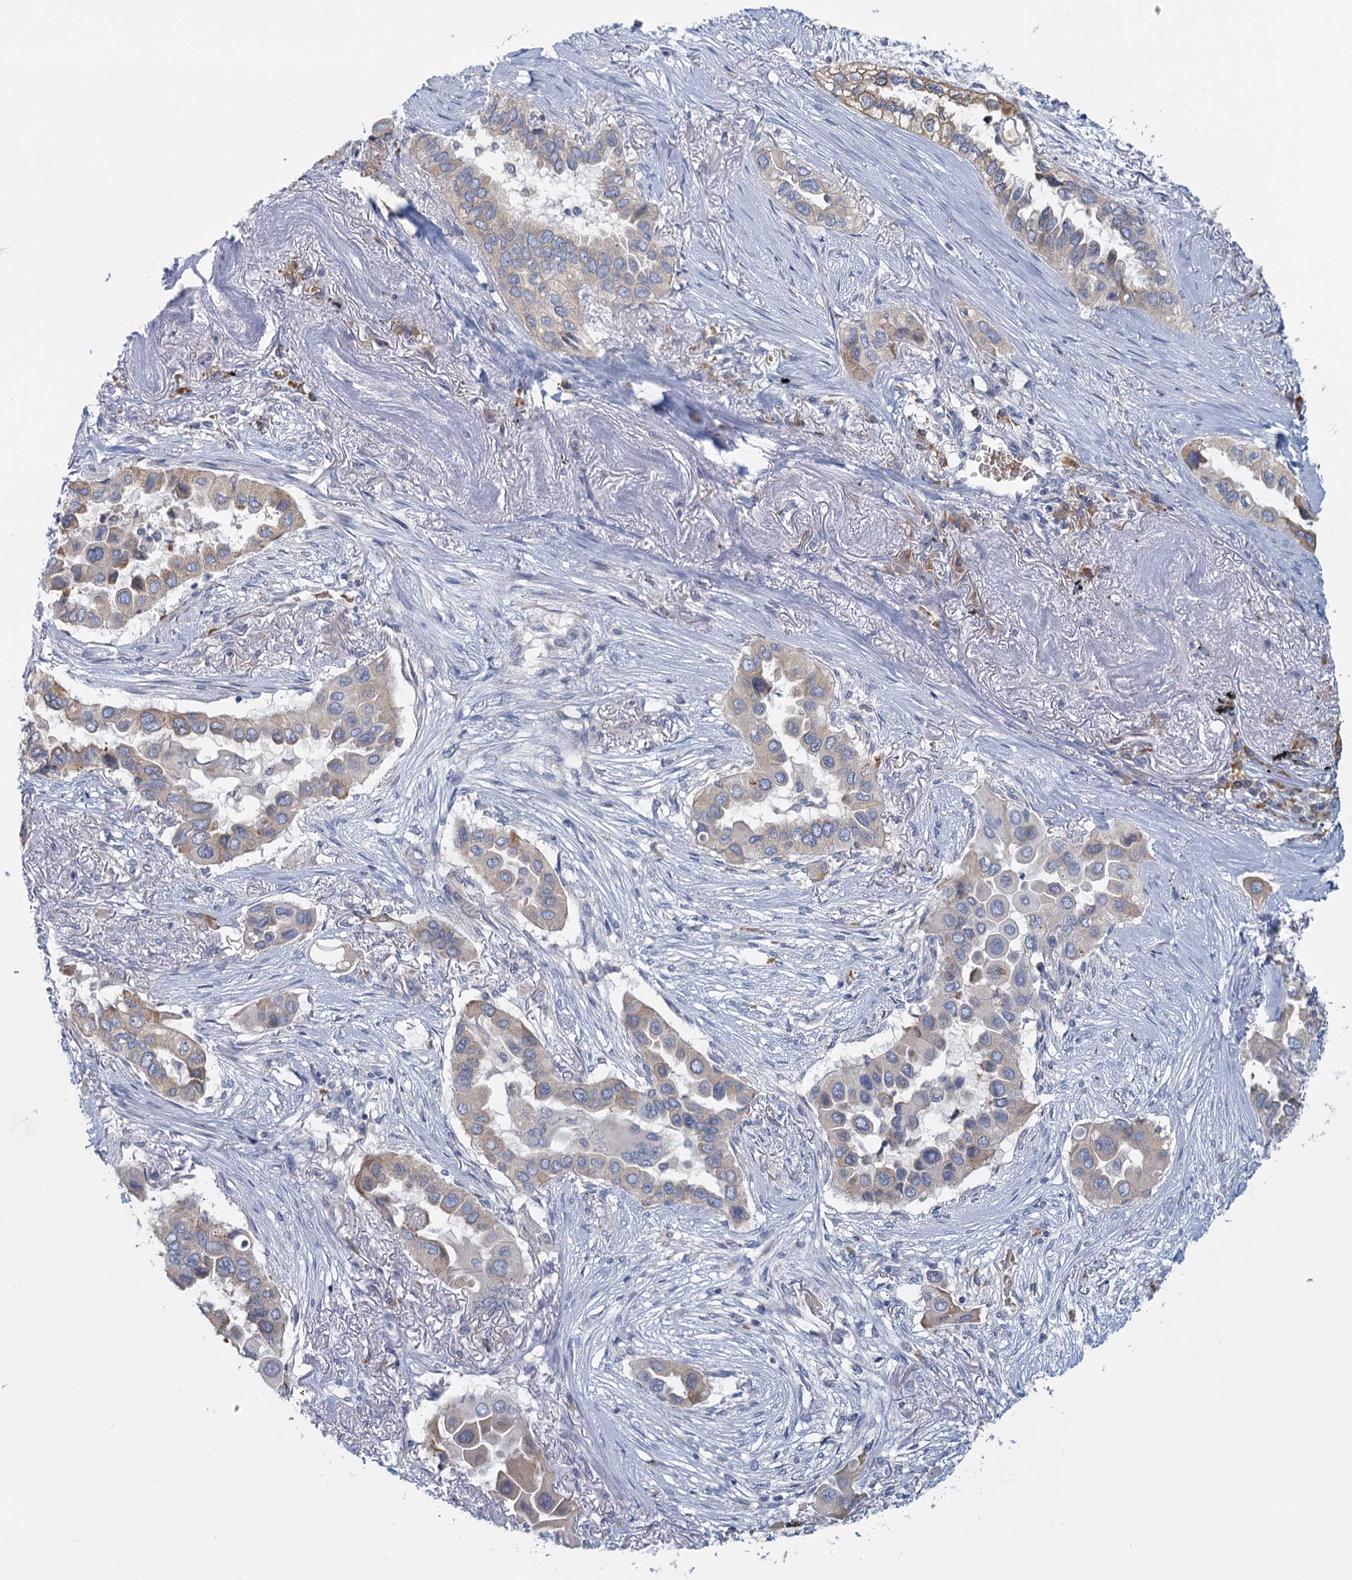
{"staining": {"intensity": "weak", "quantity": "<25%", "location": "cytoplasmic/membranous"}, "tissue": "lung cancer", "cell_type": "Tumor cells", "image_type": "cancer", "snomed": [{"axis": "morphology", "description": "Adenocarcinoma, NOS"}, {"axis": "topography", "description": "Lung"}], "caption": "The micrograph exhibits no significant staining in tumor cells of adenocarcinoma (lung).", "gene": "ANKRD16", "patient": {"sex": "female", "age": 76}}